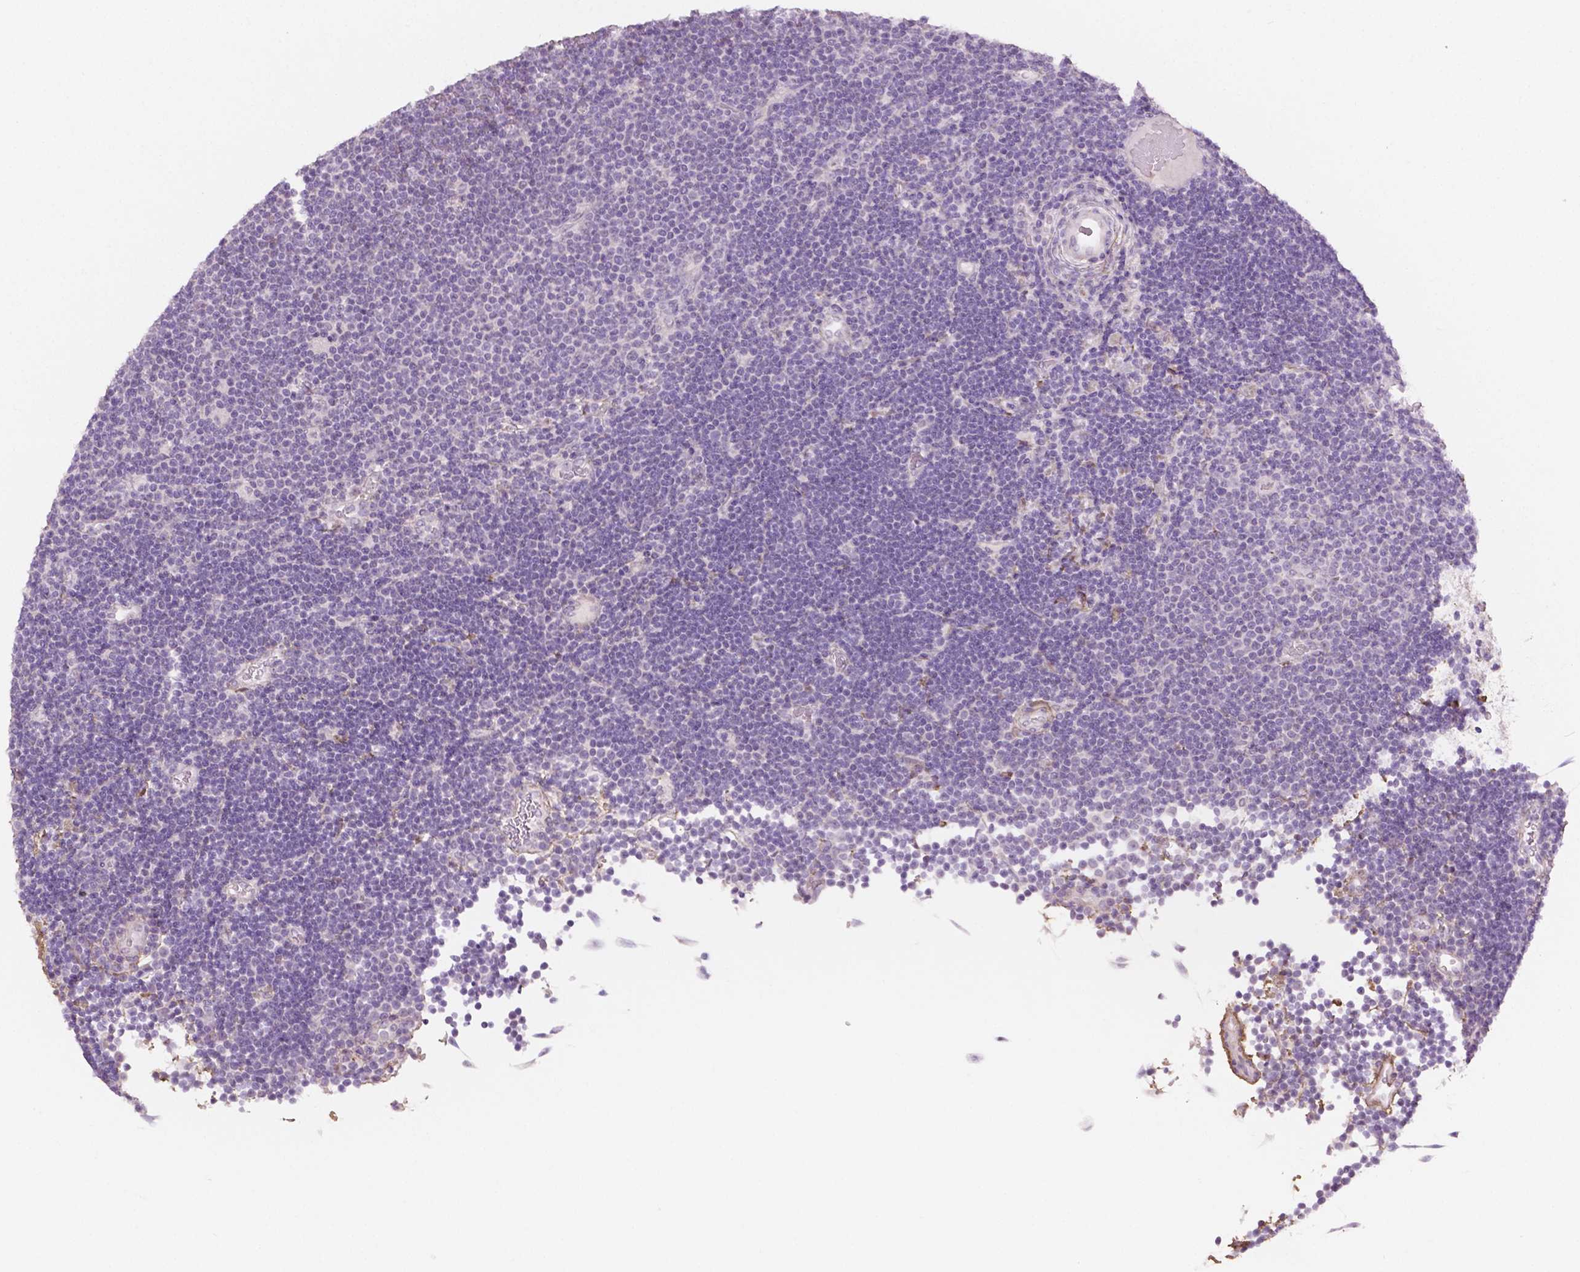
{"staining": {"intensity": "negative", "quantity": "none", "location": "none"}, "tissue": "lymphoma", "cell_type": "Tumor cells", "image_type": "cancer", "snomed": [{"axis": "morphology", "description": "Malignant lymphoma, non-Hodgkin's type, Low grade"}, {"axis": "topography", "description": "Brain"}], "caption": "Immunohistochemical staining of low-grade malignant lymphoma, non-Hodgkin's type shows no significant positivity in tumor cells.", "gene": "DLG2", "patient": {"sex": "female", "age": 66}}